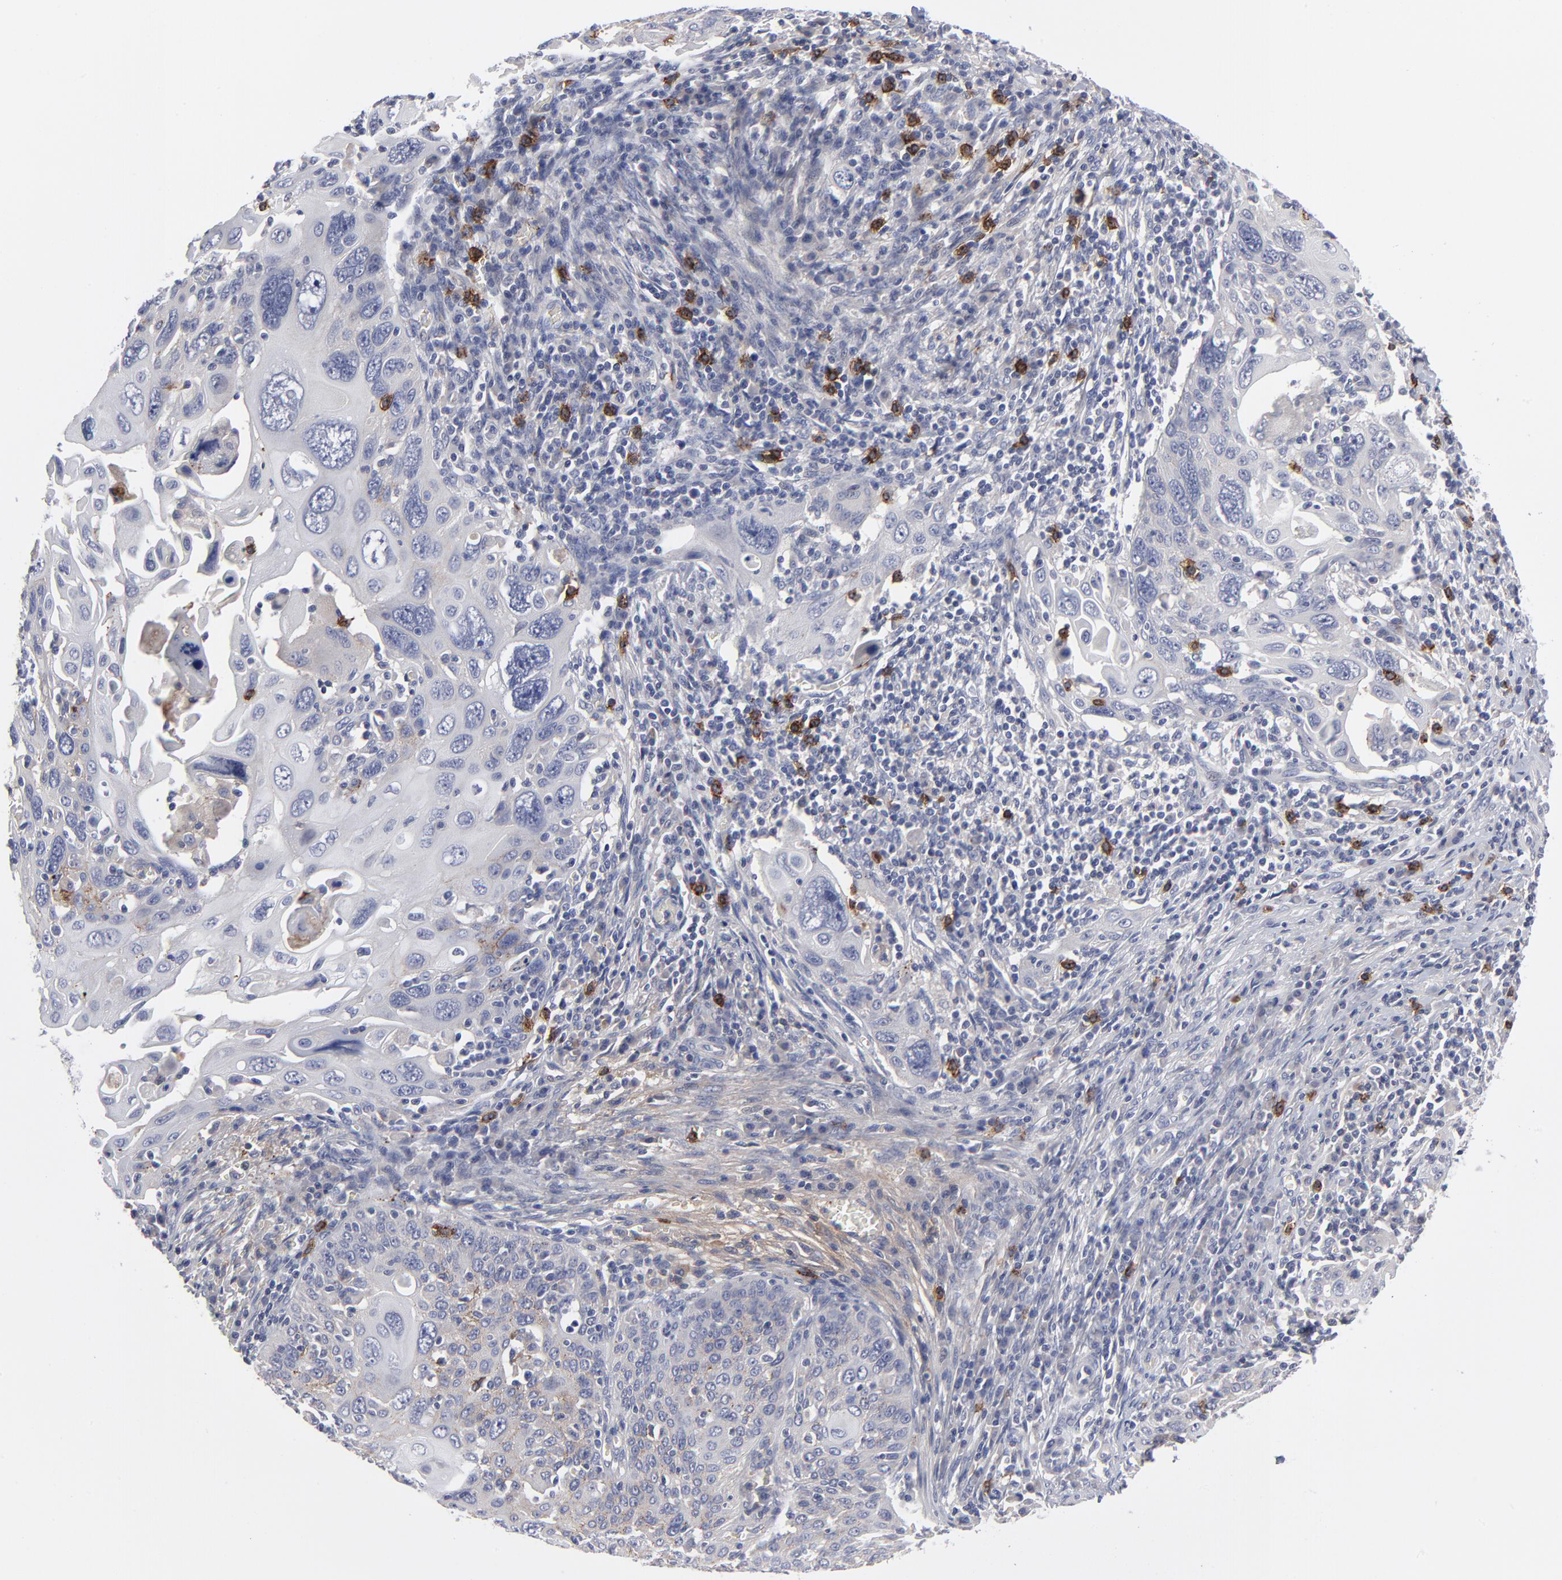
{"staining": {"intensity": "weak", "quantity": "<25%", "location": "cytoplasmic/membranous"}, "tissue": "cervical cancer", "cell_type": "Tumor cells", "image_type": "cancer", "snomed": [{"axis": "morphology", "description": "Squamous cell carcinoma, NOS"}, {"axis": "topography", "description": "Cervix"}], "caption": "This histopathology image is of squamous cell carcinoma (cervical) stained with immunohistochemistry to label a protein in brown with the nuclei are counter-stained blue. There is no expression in tumor cells.", "gene": "CCR3", "patient": {"sex": "female", "age": 54}}